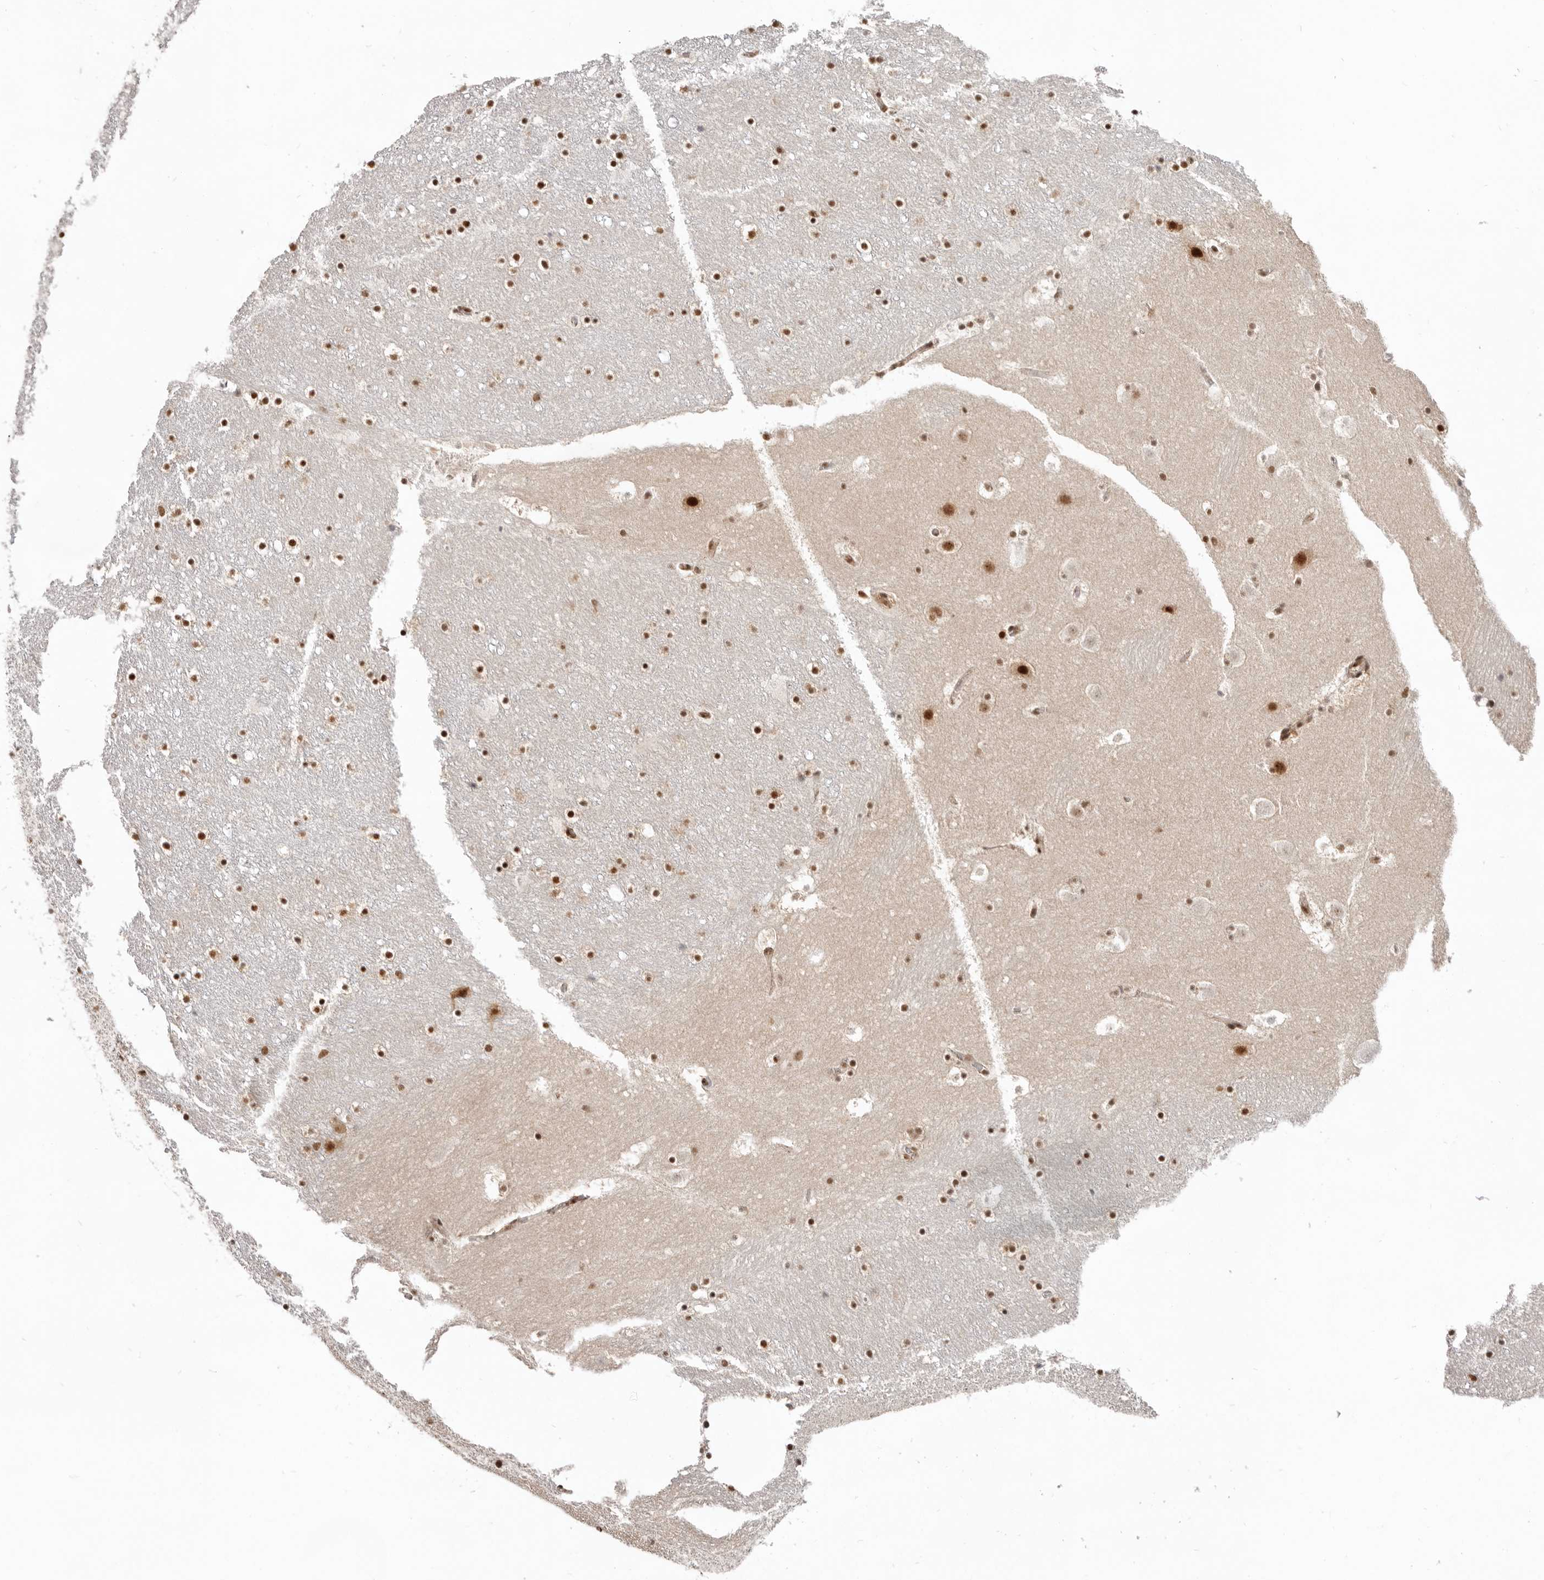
{"staining": {"intensity": "strong", "quantity": ">75%", "location": "nuclear"}, "tissue": "caudate", "cell_type": "Glial cells", "image_type": "normal", "snomed": [{"axis": "morphology", "description": "Normal tissue, NOS"}, {"axis": "topography", "description": "Lateral ventricle wall"}], "caption": "Immunohistochemical staining of benign caudate shows >75% levels of strong nuclear protein staining in about >75% of glial cells.", "gene": "CHTOP", "patient": {"sex": "male", "age": 45}}